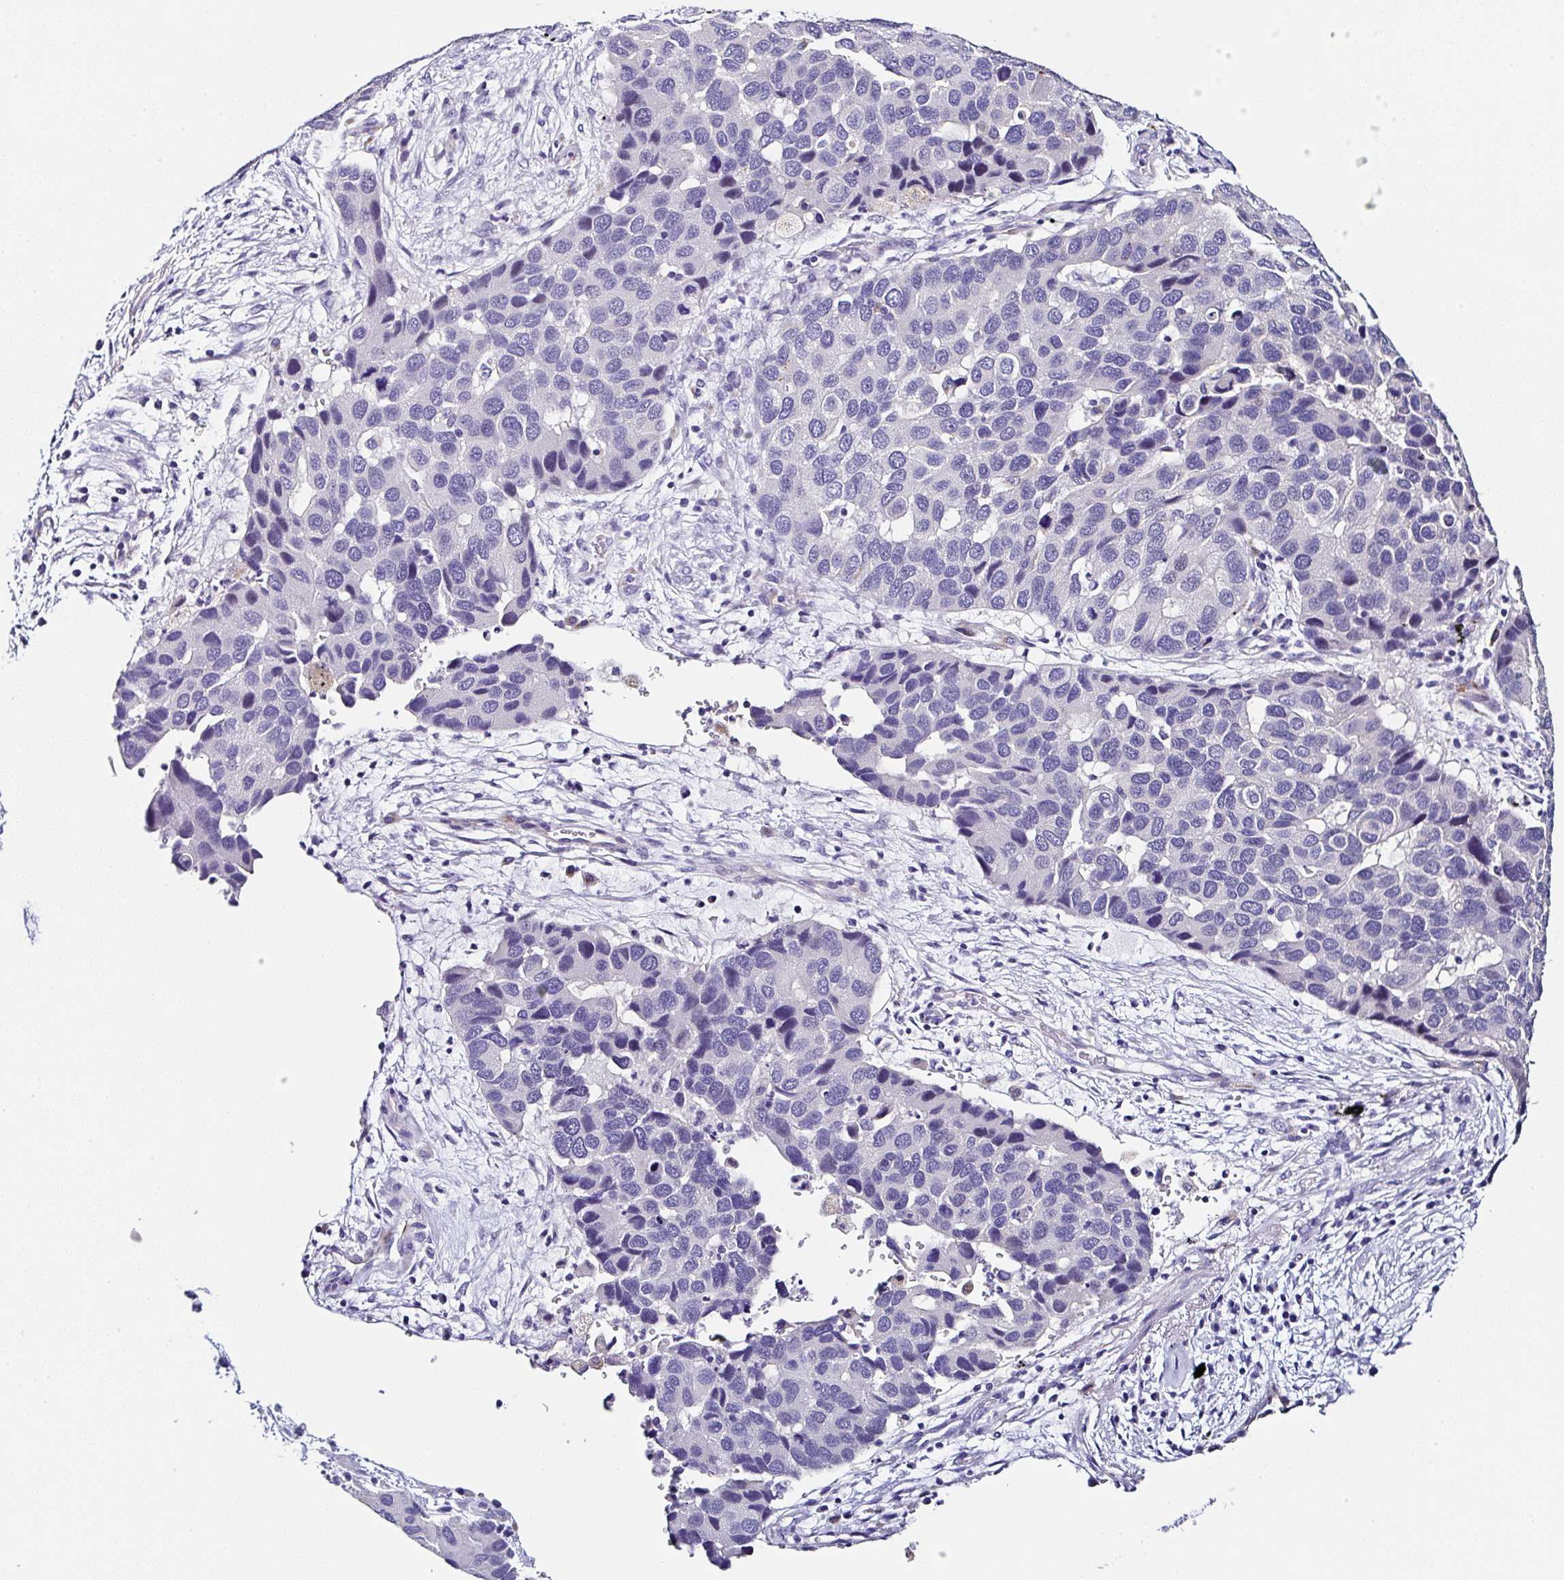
{"staining": {"intensity": "negative", "quantity": "none", "location": "none"}, "tissue": "lung cancer", "cell_type": "Tumor cells", "image_type": "cancer", "snomed": [{"axis": "morphology", "description": "Aneuploidy"}, {"axis": "morphology", "description": "Adenocarcinoma, NOS"}, {"axis": "topography", "description": "Lymph node"}, {"axis": "topography", "description": "Lung"}], "caption": "This is an IHC photomicrograph of lung cancer. There is no positivity in tumor cells.", "gene": "TMPRSS11E", "patient": {"sex": "female", "age": 74}}